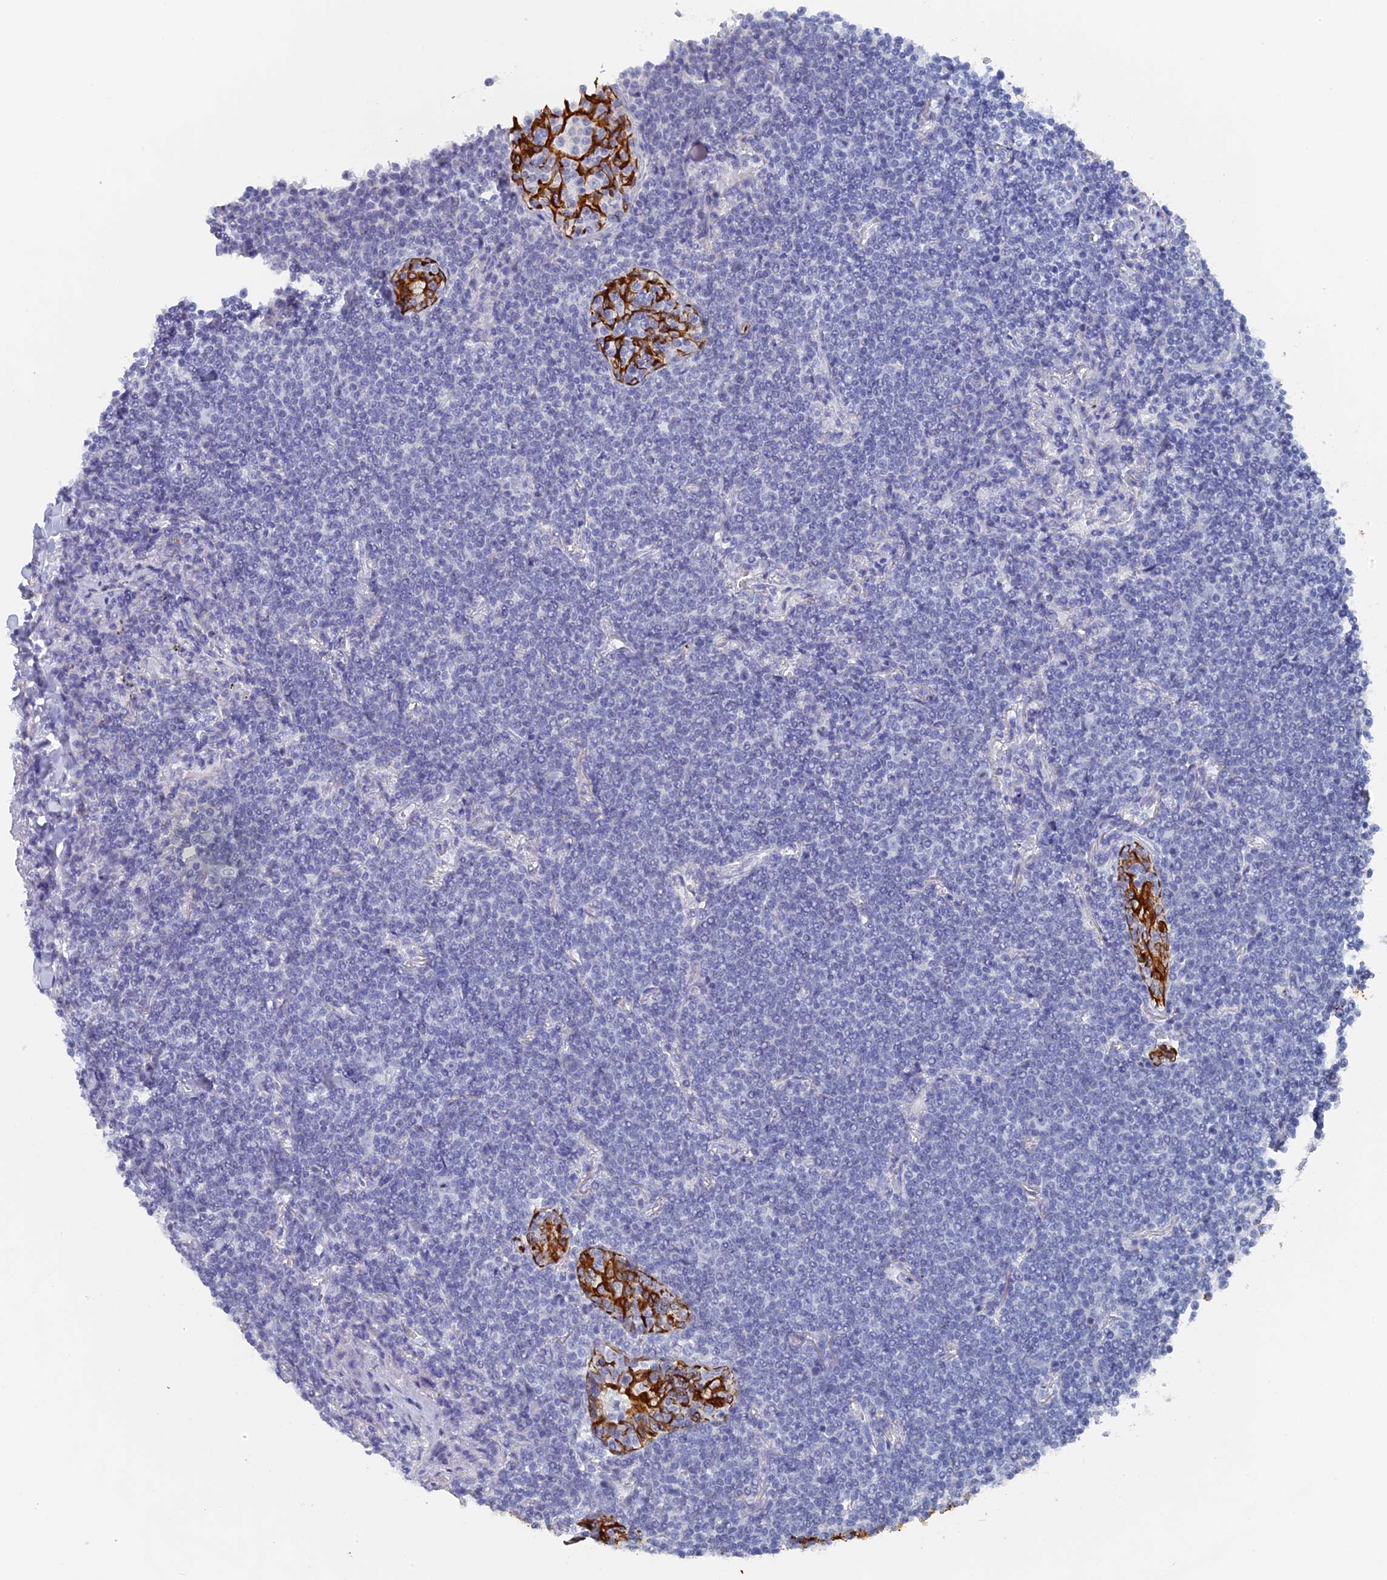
{"staining": {"intensity": "negative", "quantity": "none", "location": "none"}, "tissue": "lymphoma", "cell_type": "Tumor cells", "image_type": "cancer", "snomed": [{"axis": "morphology", "description": "Malignant lymphoma, non-Hodgkin's type, Low grade"}, {"axis": "topography", "description": "Lung"}], "caption": "IHC of human malignant lymphoma, non-Hodgkin's type (low-grade) reveals no staining in tumor cells. The staining is performed using DAB brown chromogen with nuclei counter-stained in using hematoxylin.", "gene": "SRFBP1", "patient": {"sex": "female", "age": 71}}